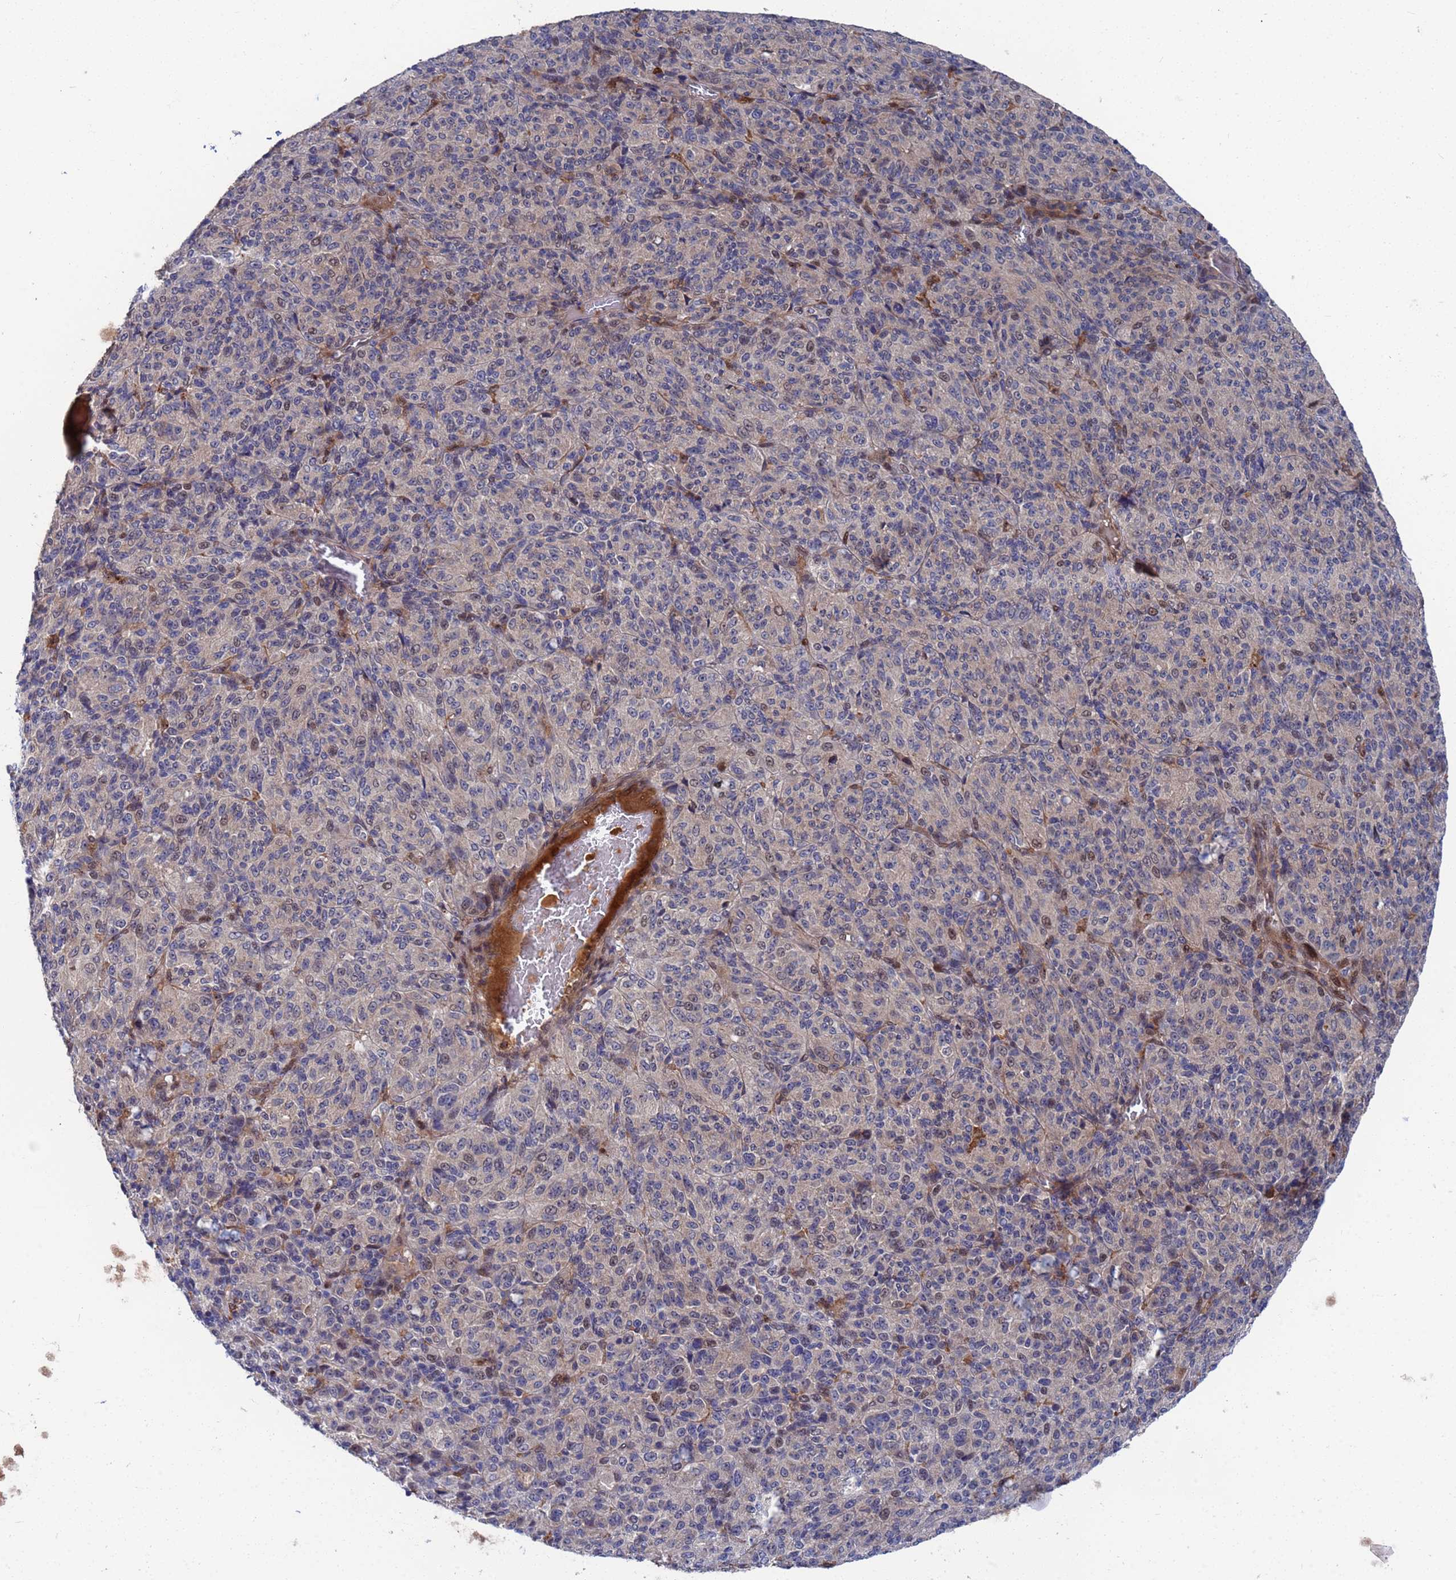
{"staining": {"intensity": "negative", "quantity": "none", "location": "none"}, "tissue": "melanoma", "cell_type": "Tumor cells", "image_type": "cancer", "snomed": [{"axis": "morphology", "description": "Malignant melanoma, Metastatic site"}, {"axis": "topography", "description": "Brain"}], "caption": "The micrograph demonstrates no staining of tumor cells in malignant melanoma (metastatic site).", "gene": "TMBIM6", "patient": {"sex": "female", "age": 56}}